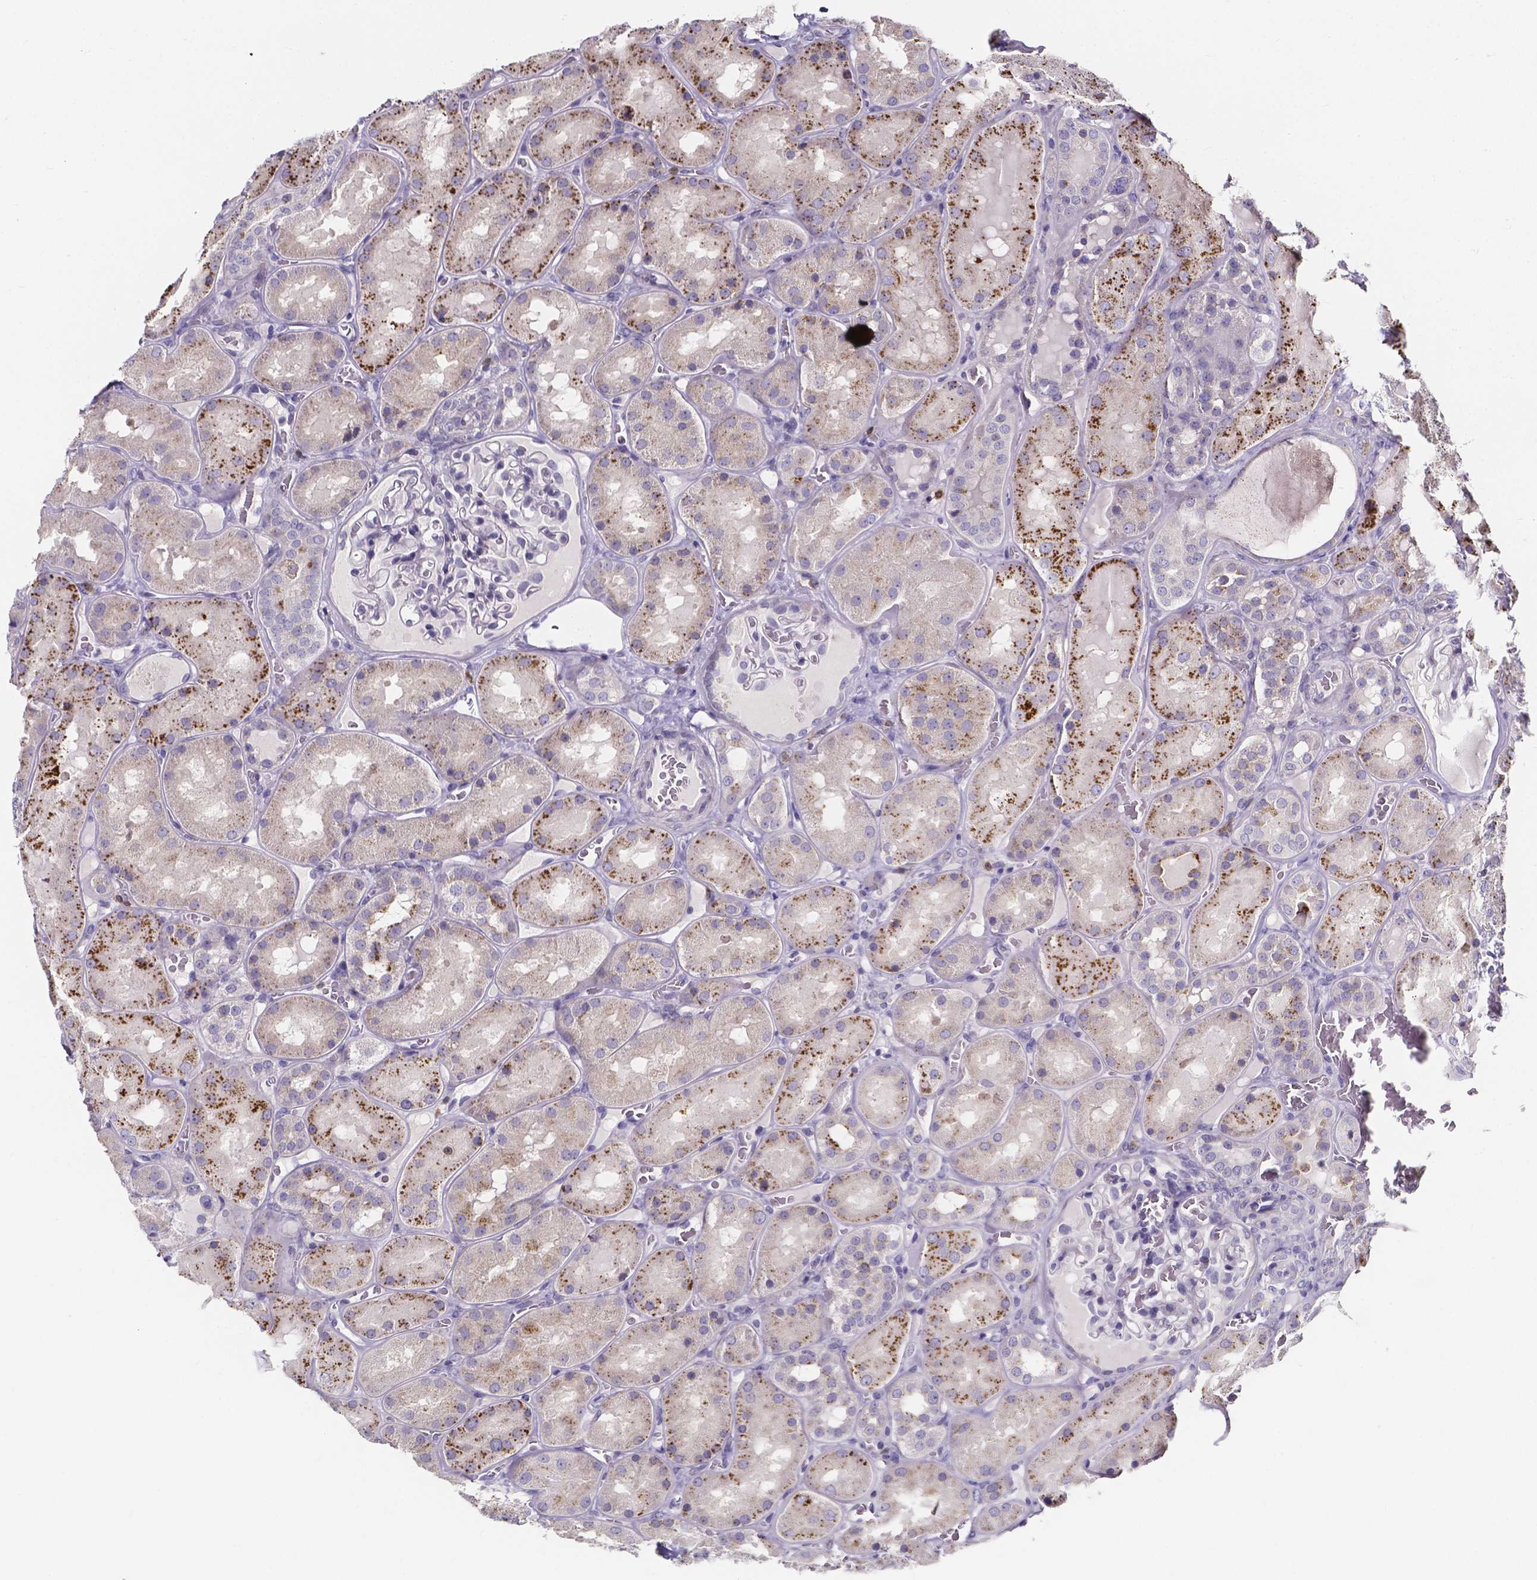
{"staining": {"intensity": "negative", "quantity": "none", "location": "none"}, "tissue": "kidney", "cell_type": "Cells in glomeruli", "image_type": "normal", "snomed": [{"axis": "morphology", "description": "Normal tissue, NOS"}, {"axis": "topography", "description": "Kidney"}], "caption": "Immunohistochemical staining of benign kidney demonstrates no significant staining in cells in glomeruli.", "gene": "THEMIS", "patient": {"sex": "male", "age": 73}}